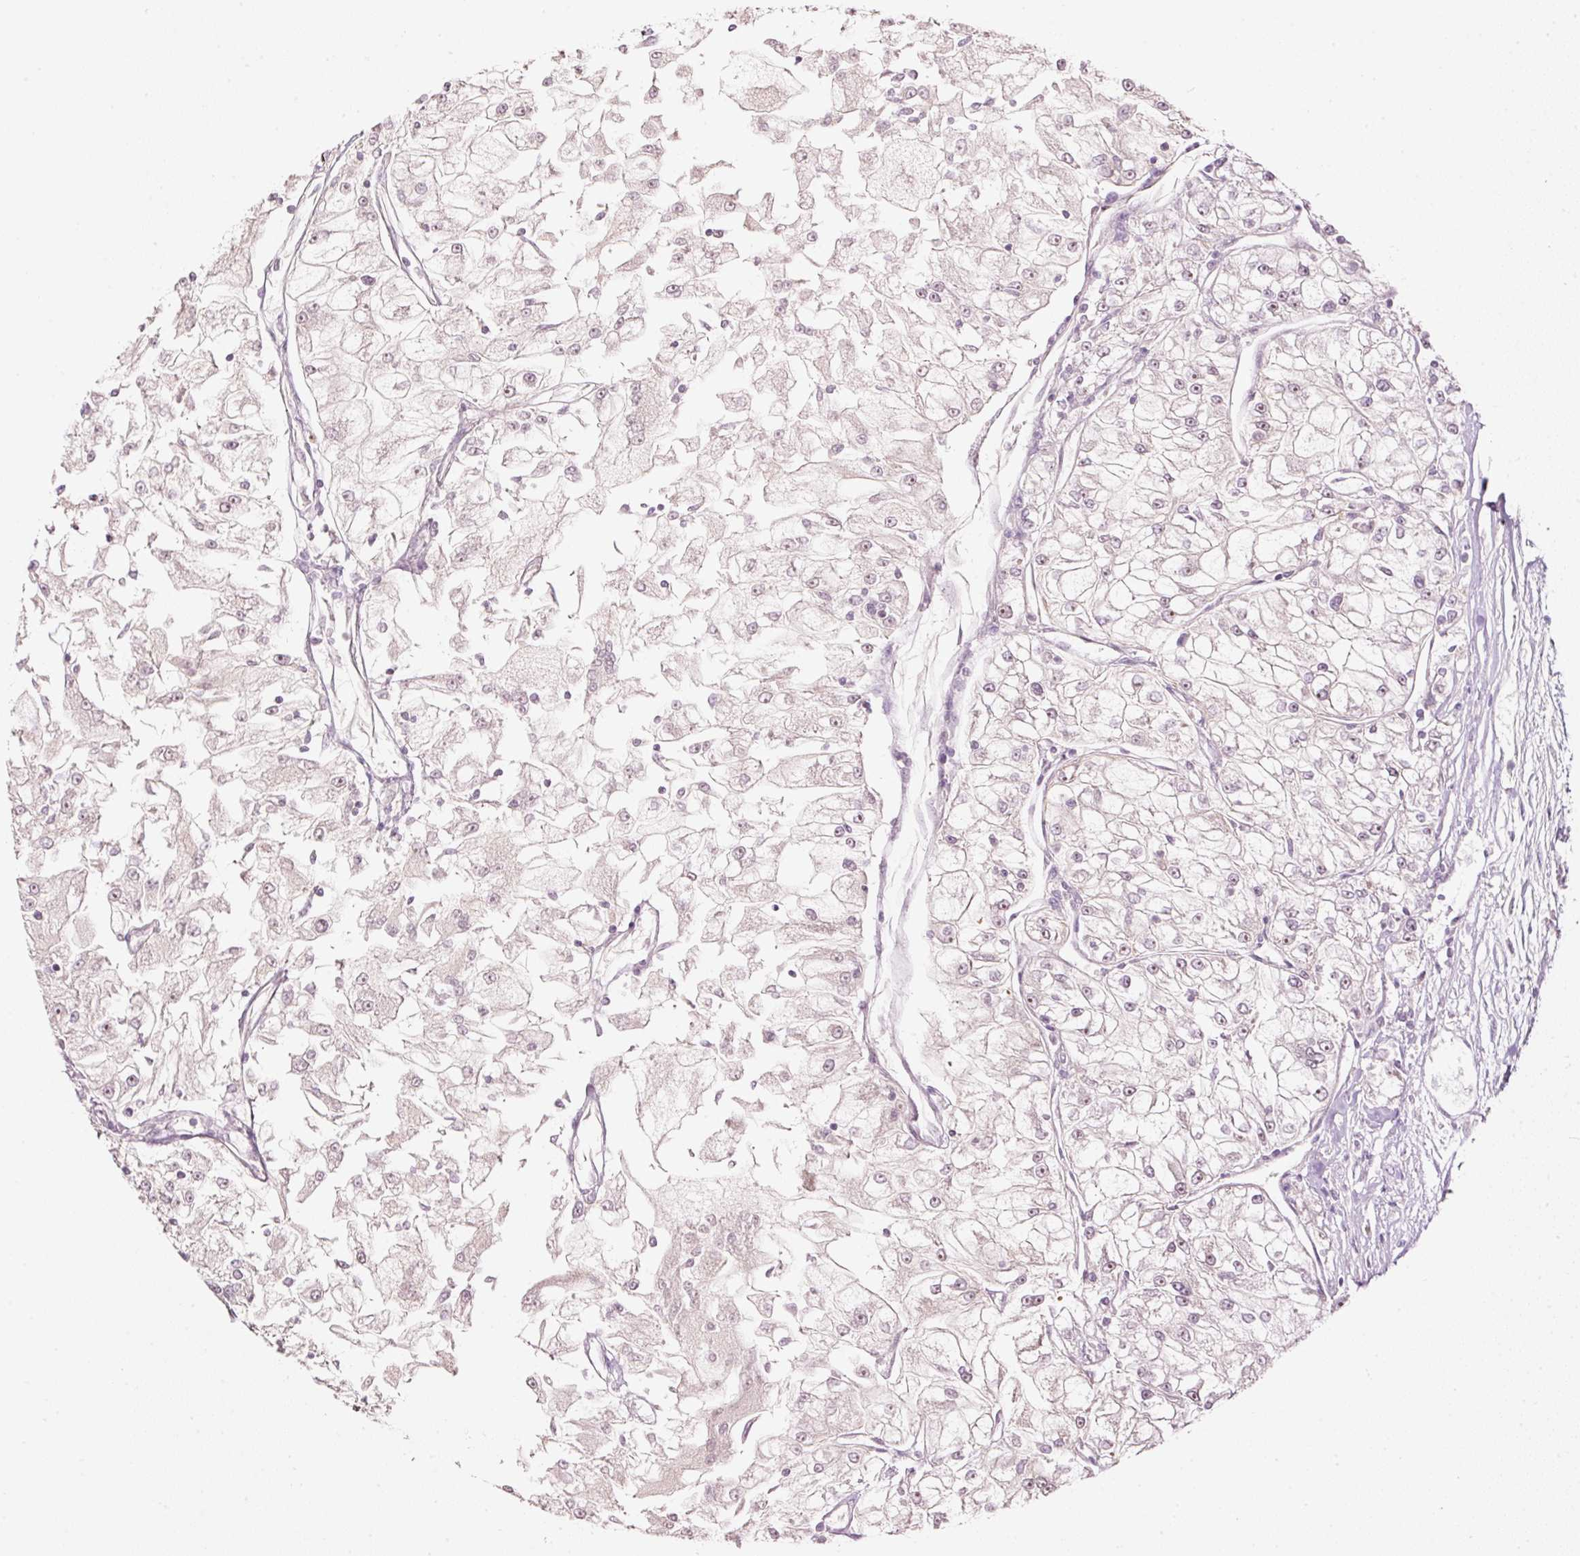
{"staining": {"intensity": "weak", "quantity": "<25%", "location": "nuclear"}, "tissue": "renal cancer", "cell_type": "Tumor cells", "image_type": "cancer", "snomed": [{"axis": "morphology", "description": "Adenocarcinoma, NOS"}, {"axis": "topography", "description": "Kidney"}], "caption": "Immunohistochemistry histopathology image of neoplastic tissue: human renal cancer stained with DAB demonstrates no significant protein expression in tumor cells.", "gene": "CDC20B", "patient": {"sex": "female", "age": 72}}